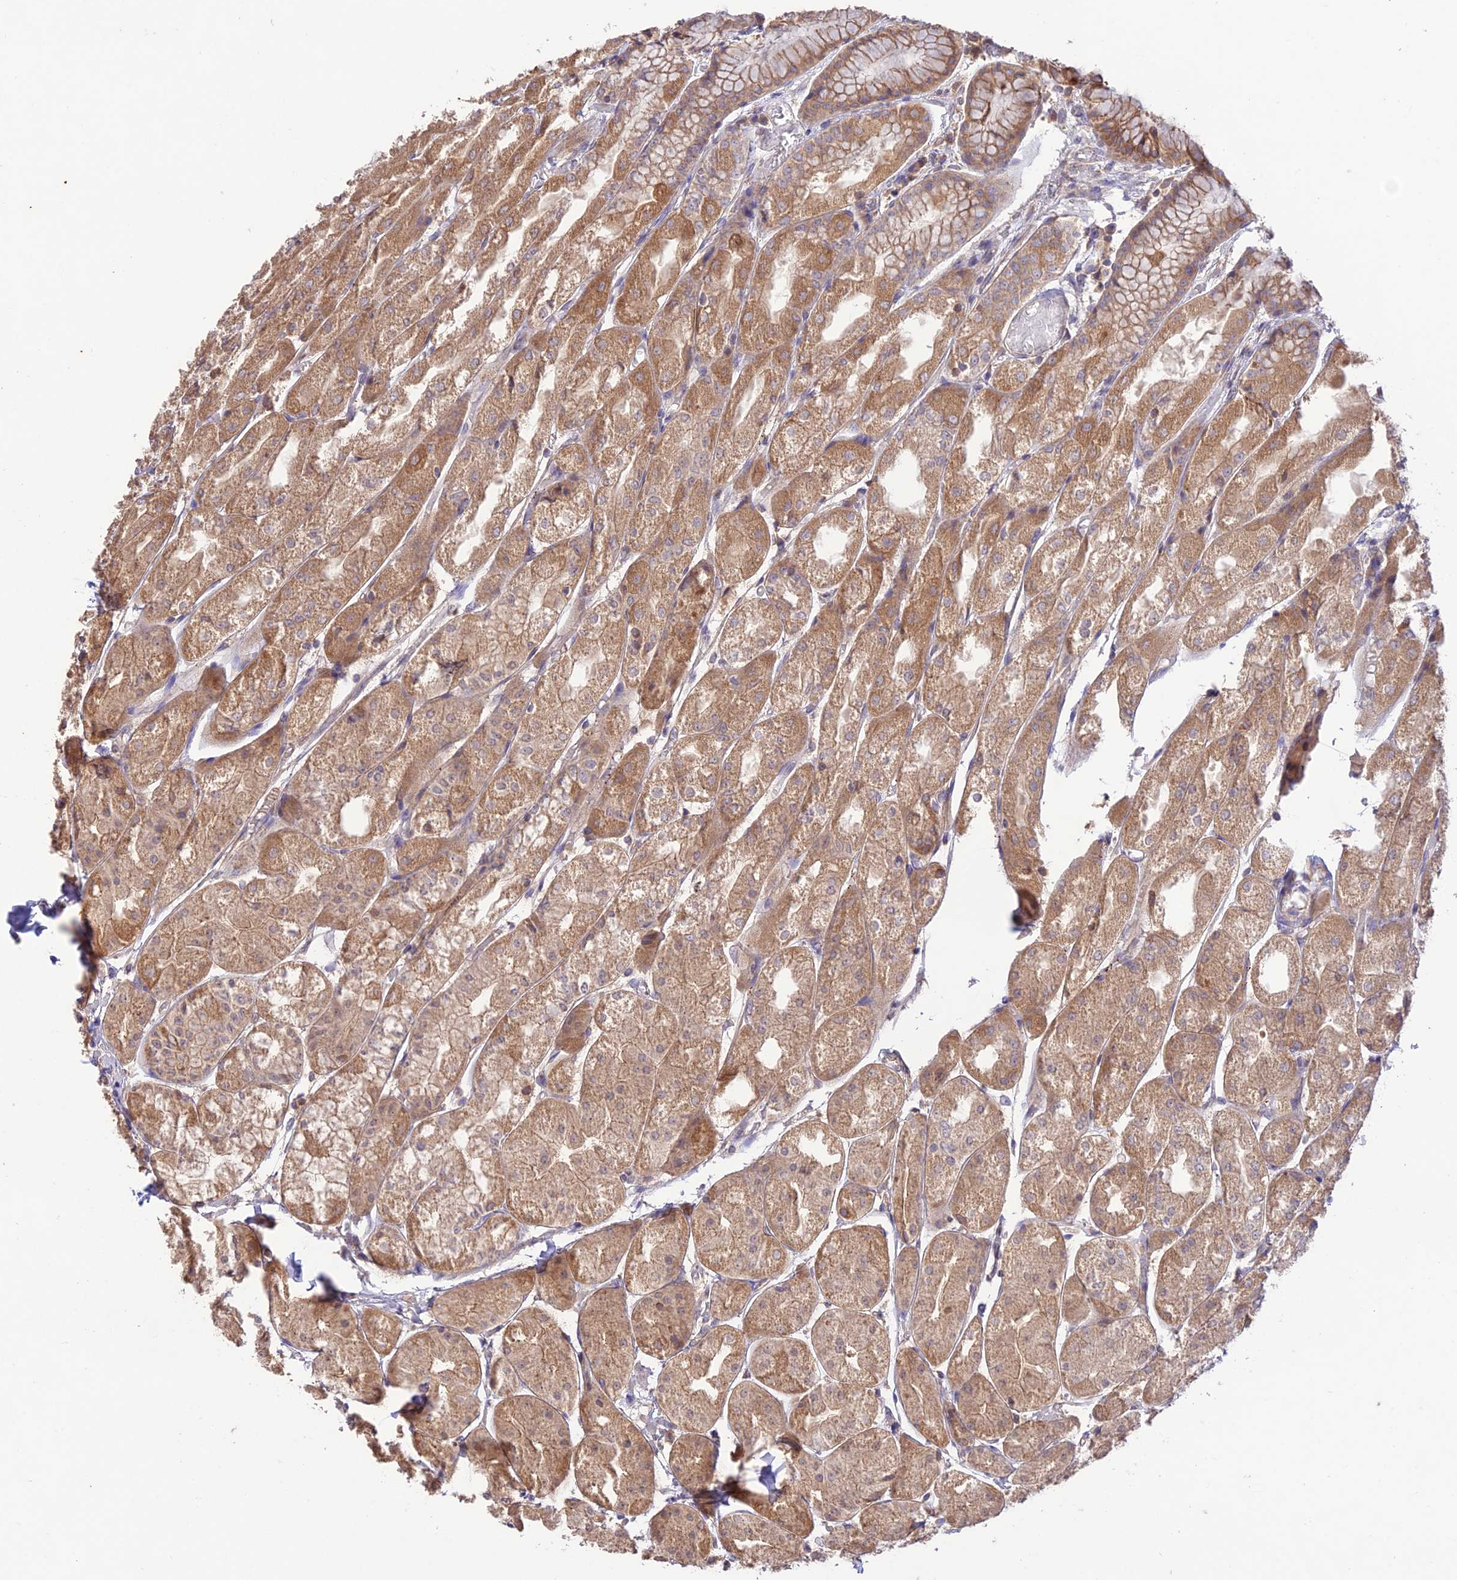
{"staining": {"intensity": "moderate", "quantity": ">75%", "location": "cytoplasmic/membranous"}, "tissue": "stomach", "cell_type": "Glandular cells", "image_type": "normal", "snomed": [{"axis": "morphology", "description": "Normal tissue, NOS"}, {"axis": "topography", "description": "Stomach, upper"}], "caption": "Protein expression by immunohistochemistry (IHC) demonstrates moderate cytoplasmic/membranous staining in about >75% of glandular cells in normal stomach.", "gene": "TMEM259", "patient": {"sex": "male", "age": 72}}